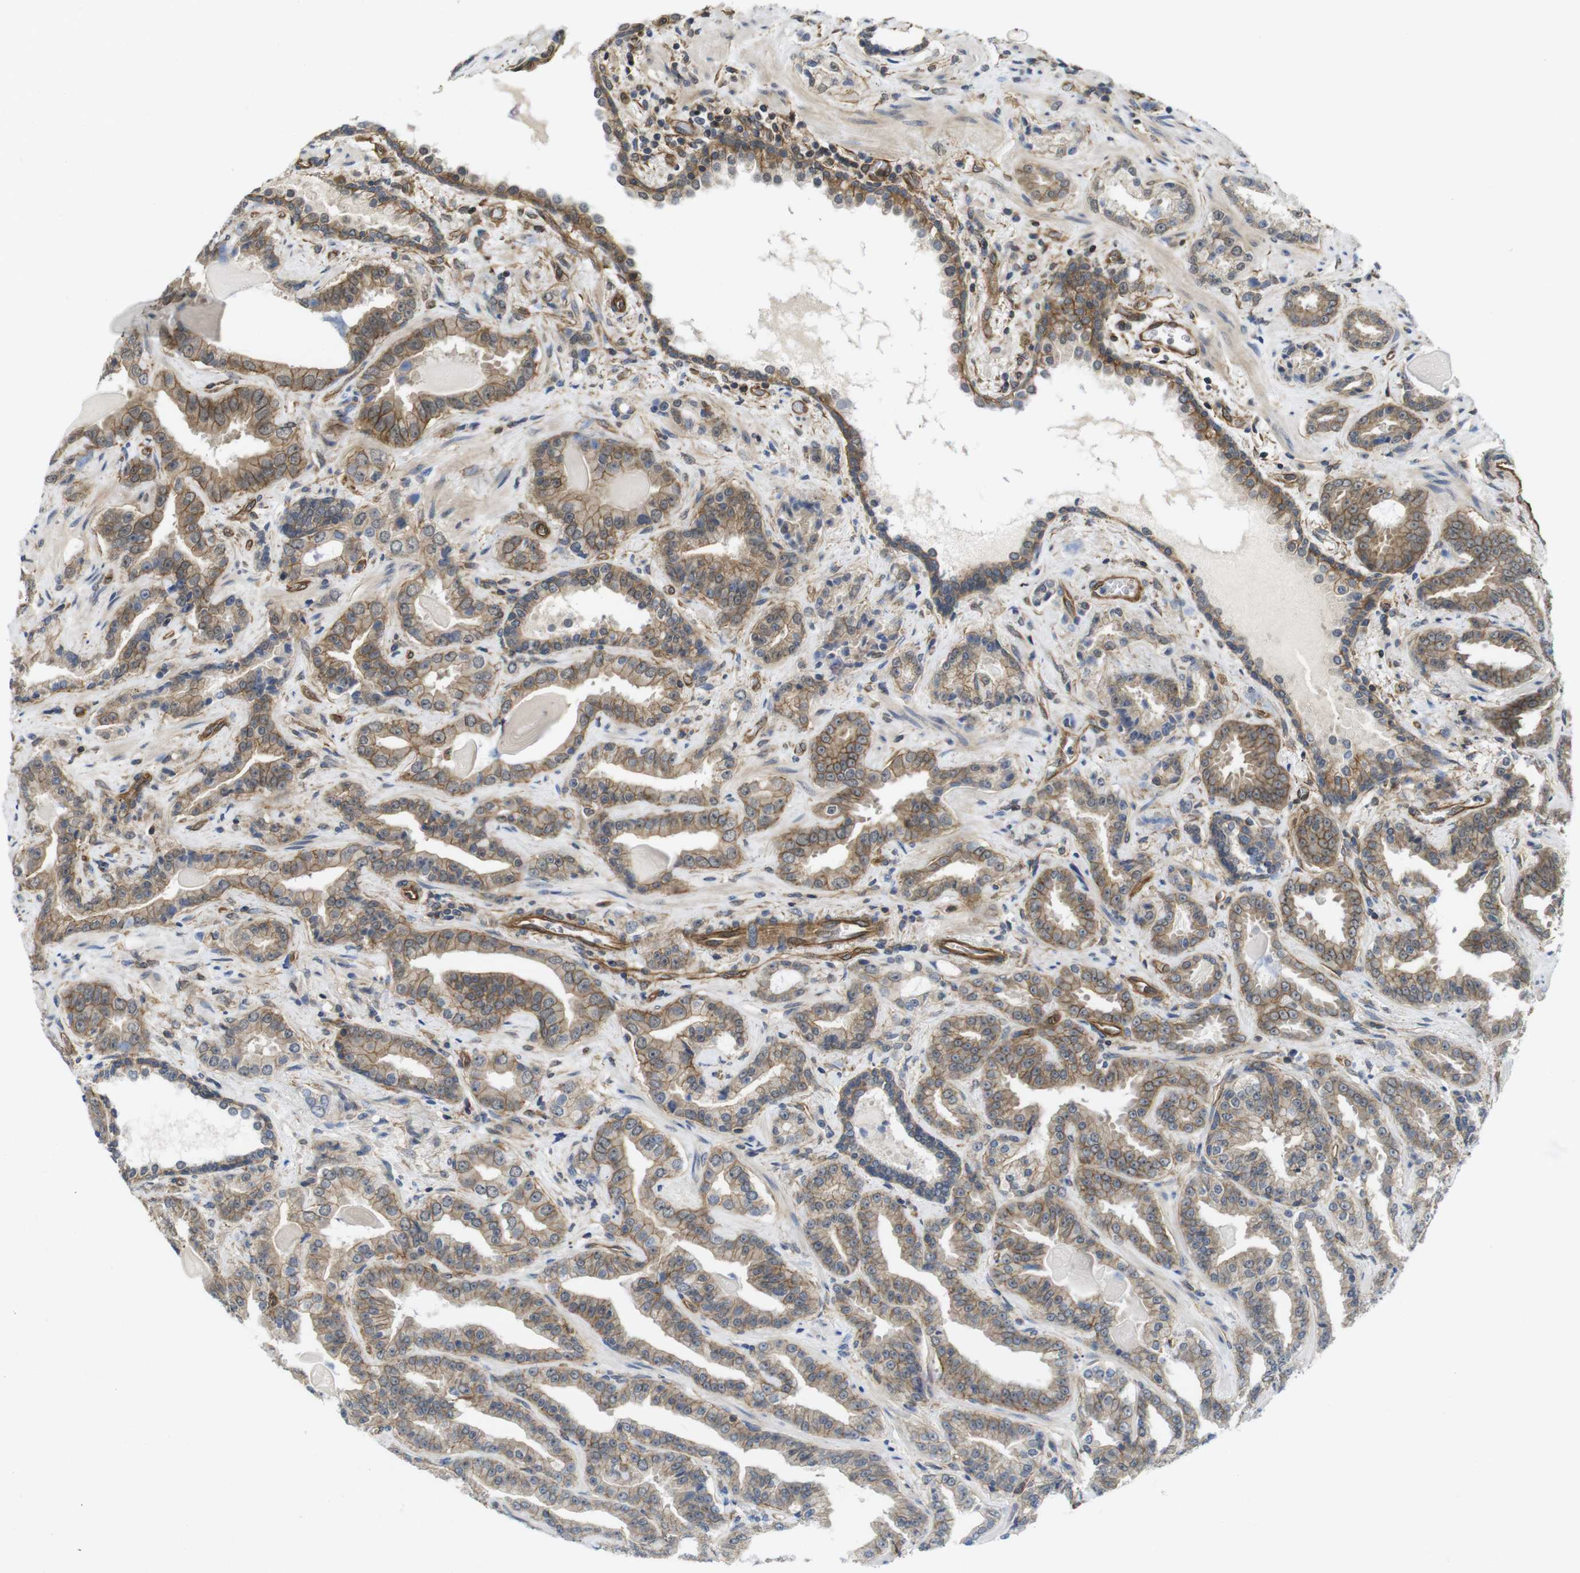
{"staining": {"intensity": "moderate", "quantity": ">75%", "location": "cytoplasmic/membranous"}, "tissue": "prostate cancer", "cell_type": "Tumor cells", "image_type": "cancer", "snomed": [{"axis": "morphology", "description": "Adenocarcinoma, Low grade"}, {"axis": "topography", "description": "Prostate"}], "caption": "DAB immunohistochemical staining of prostate cancer demonstrates moderate cytoplasmic/membranous protein positivity in approximately >75% of tumor cells. The protein of interest is stained brown, and the nuclei are stained in blue (DAB (3,3'-diaminobenzidine) IHC with brightfield microscopy, high magnification).", "gene": "ZDHHC5", "patient": {"sex": "male", "age": 60}}